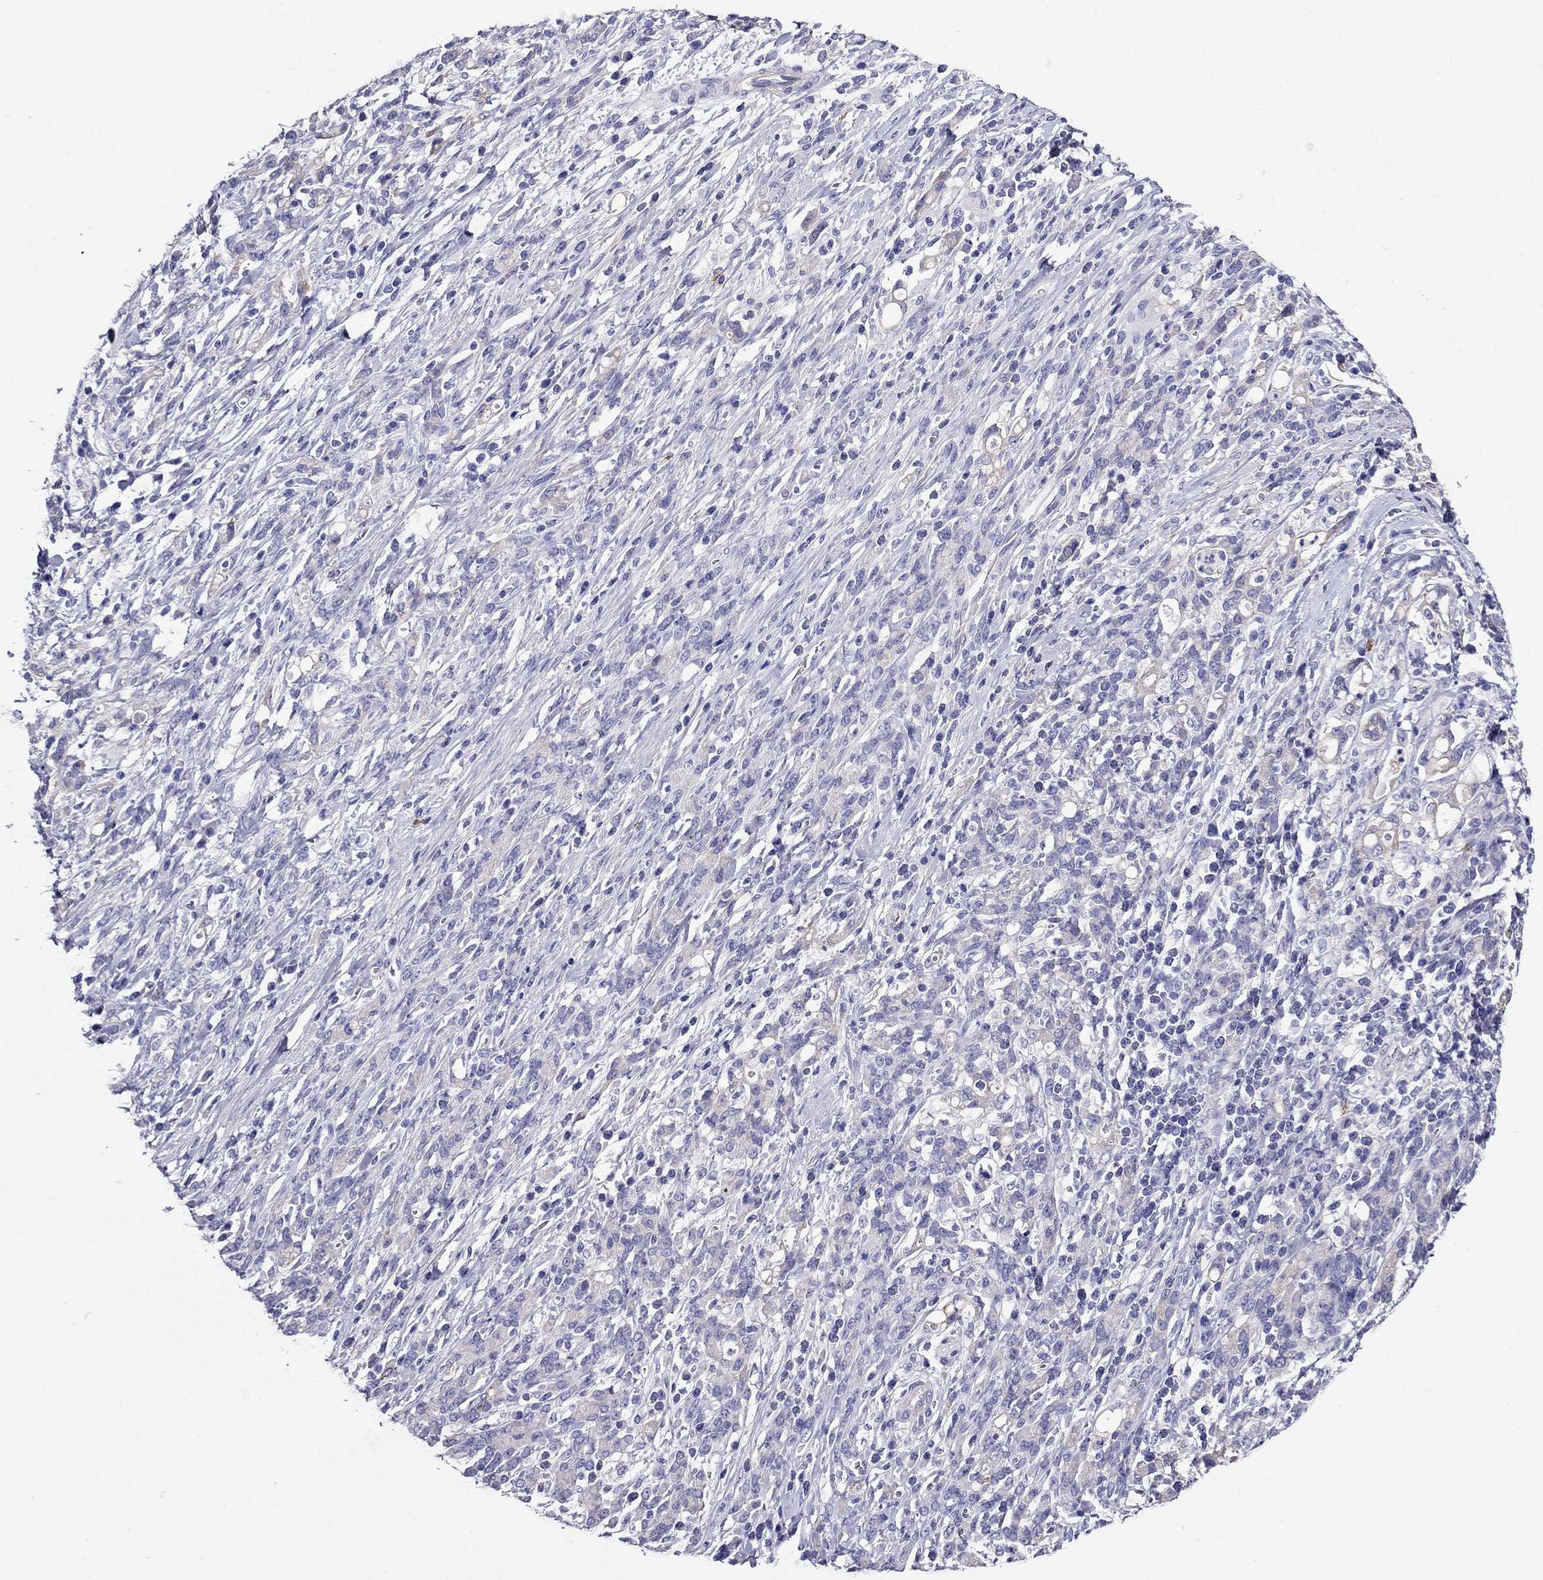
{"staining": {"intensity": "negative", "quantity": "none", "location": "none"}, "tissue": "stomach cancer", "cell_type": "Tumor cells", "image_type": "cancer", "snomed": [{"axis": "morphology", "description": "Adenocarcinoma, NOS"}, {"axis": "topography", "description": "Stomach"}], "caption": "An IHC photomicrograph of stomach adenocarcinoma is shown. There is no staining in tumor cells of stomach adenocarcinoma. The staining is performed using DAB brown chromogen with nuclei counter-stained in using hematoxylin.", "gene": "SCG2", "patient": {"sex": "female", "age": 57}}